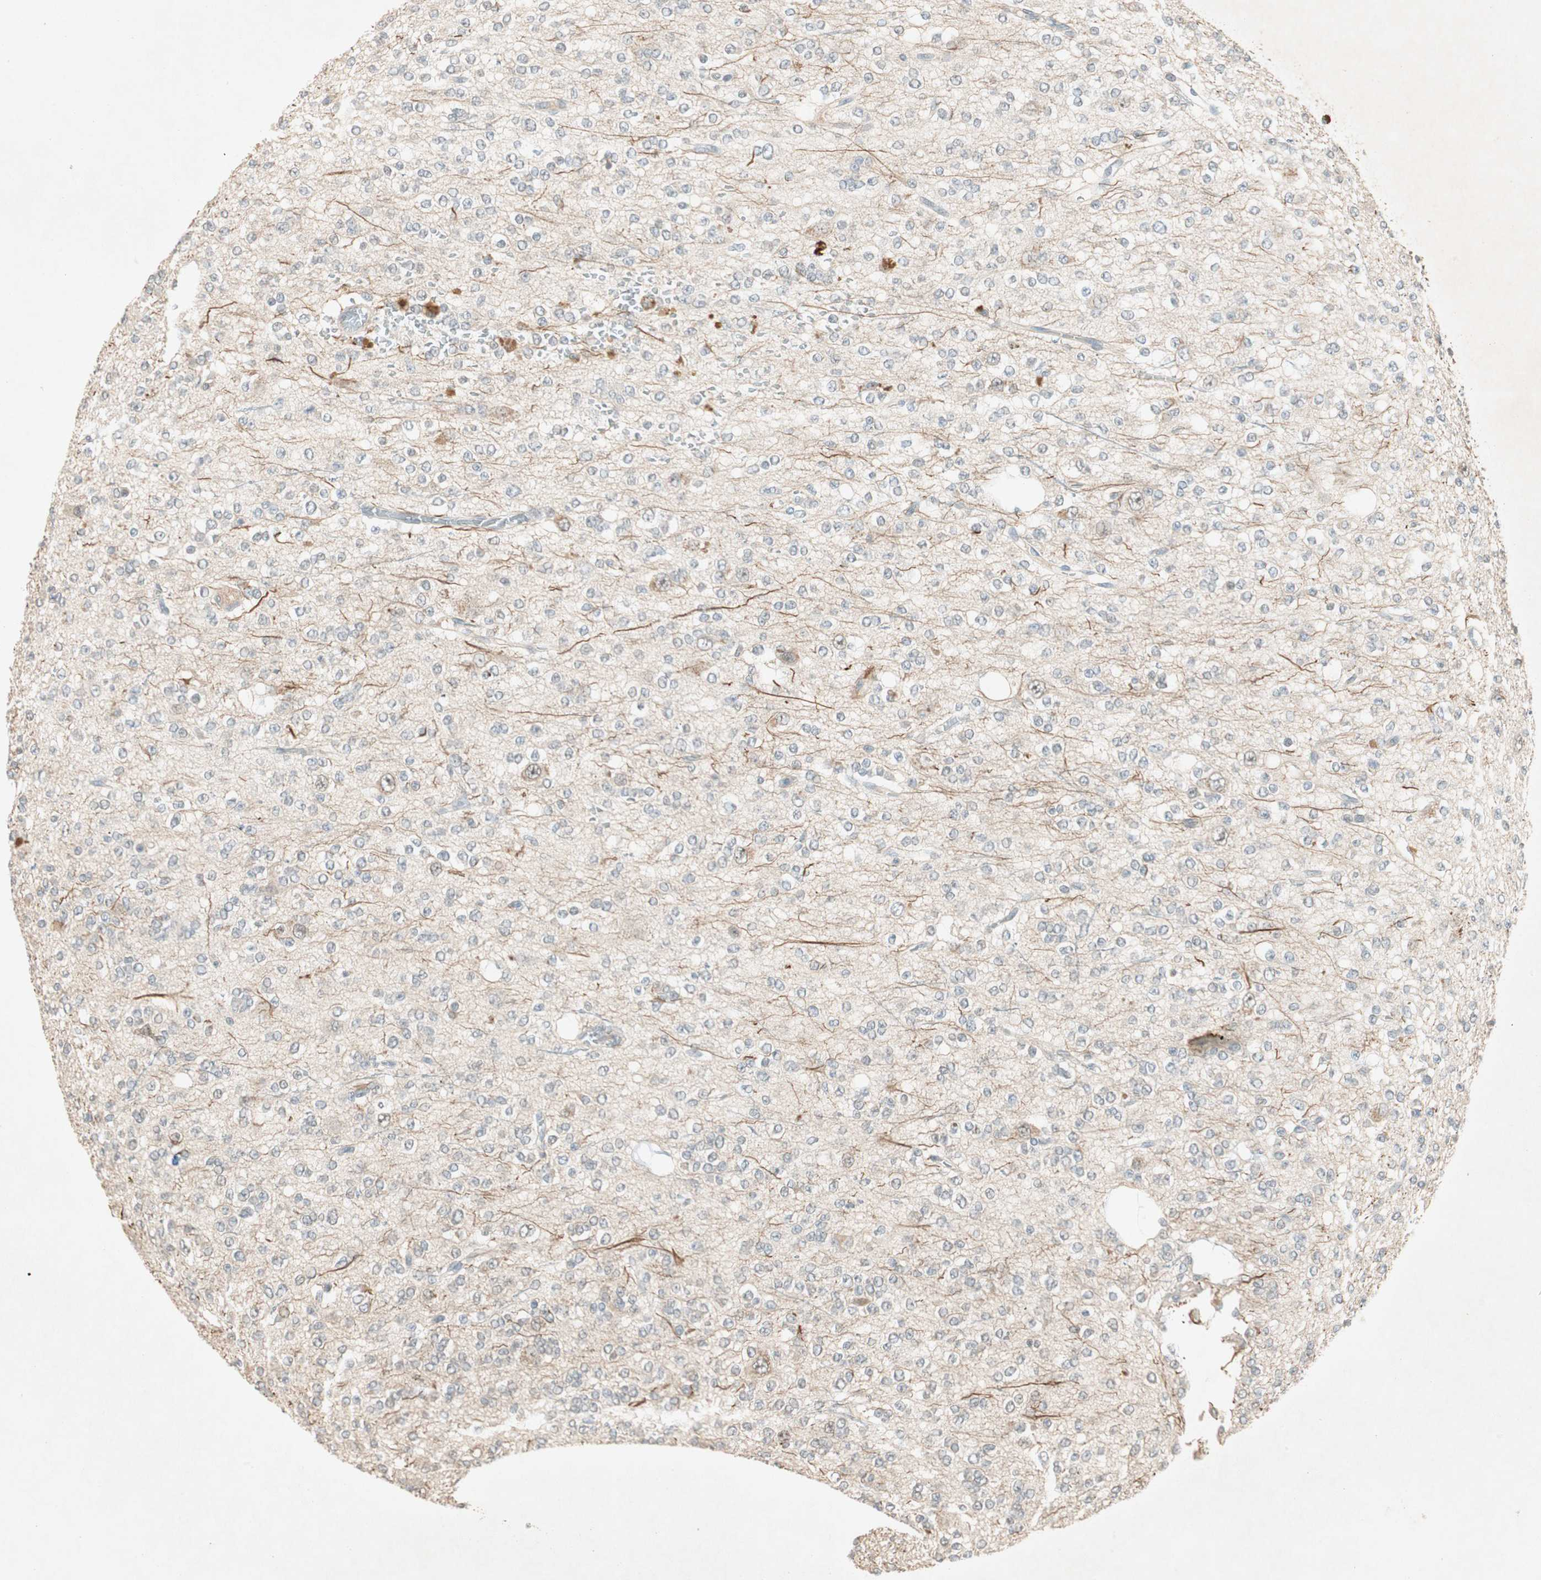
{"staining": {"intensity": "negative", "quantity": "none", "location": "none"}, "tissue": "glioma", "cell_type": "Tumor cells", "image_type": "cancer", "snomed": [{"axis": "morphology", "description": "Glioma, malignant, Low grade"}, {"axis": "topography", "description": "Brain"}], "caption": "An image of low-grade glioma (malignant) stained for a protein demonstrates no brown staining in tumor cells.", "gene": "RNGTT", "patient": {"sex": "male", "age": 38}}